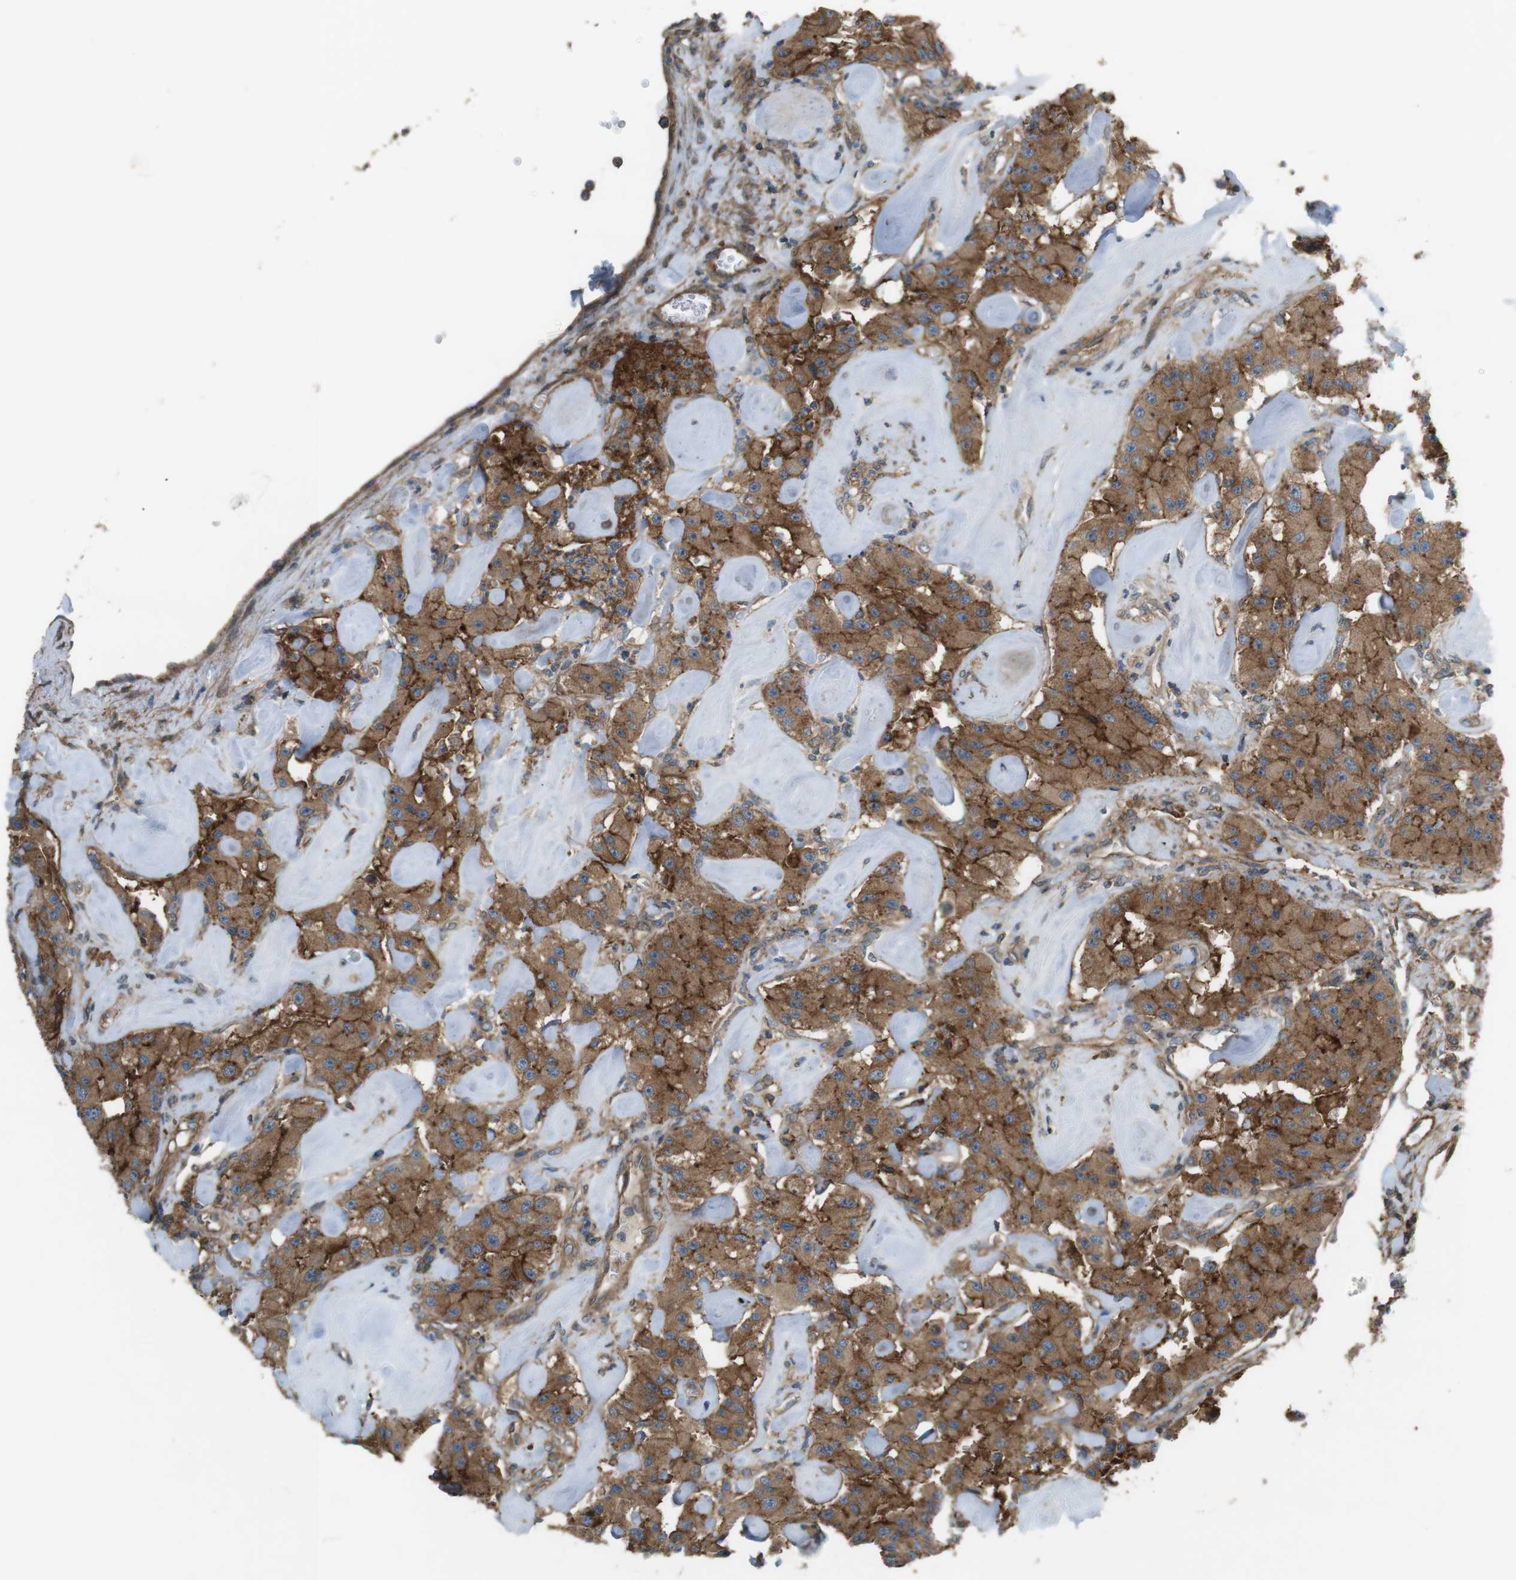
{"staining": {"intensity": "moderate", "quantity": ">75%", "location": "cytoplasmic/membranous"}, "tissue": "carcinoid", "cell_type": "Tumor cells", "image_type": "cancer", "snomed": [{"axis": "morphology", "description": "Carcinoid, malignant, NOS"}, {"axis": "topography", "description": "Pancreas"}], "caption": "This is an image of immunohistochemistry staining of carcinoid, which shows moderate staining in the cytoplasmic/membranous of tumor cells.", "gene": "DDAH2", "patient": {"sex": "male", "age": 41}}